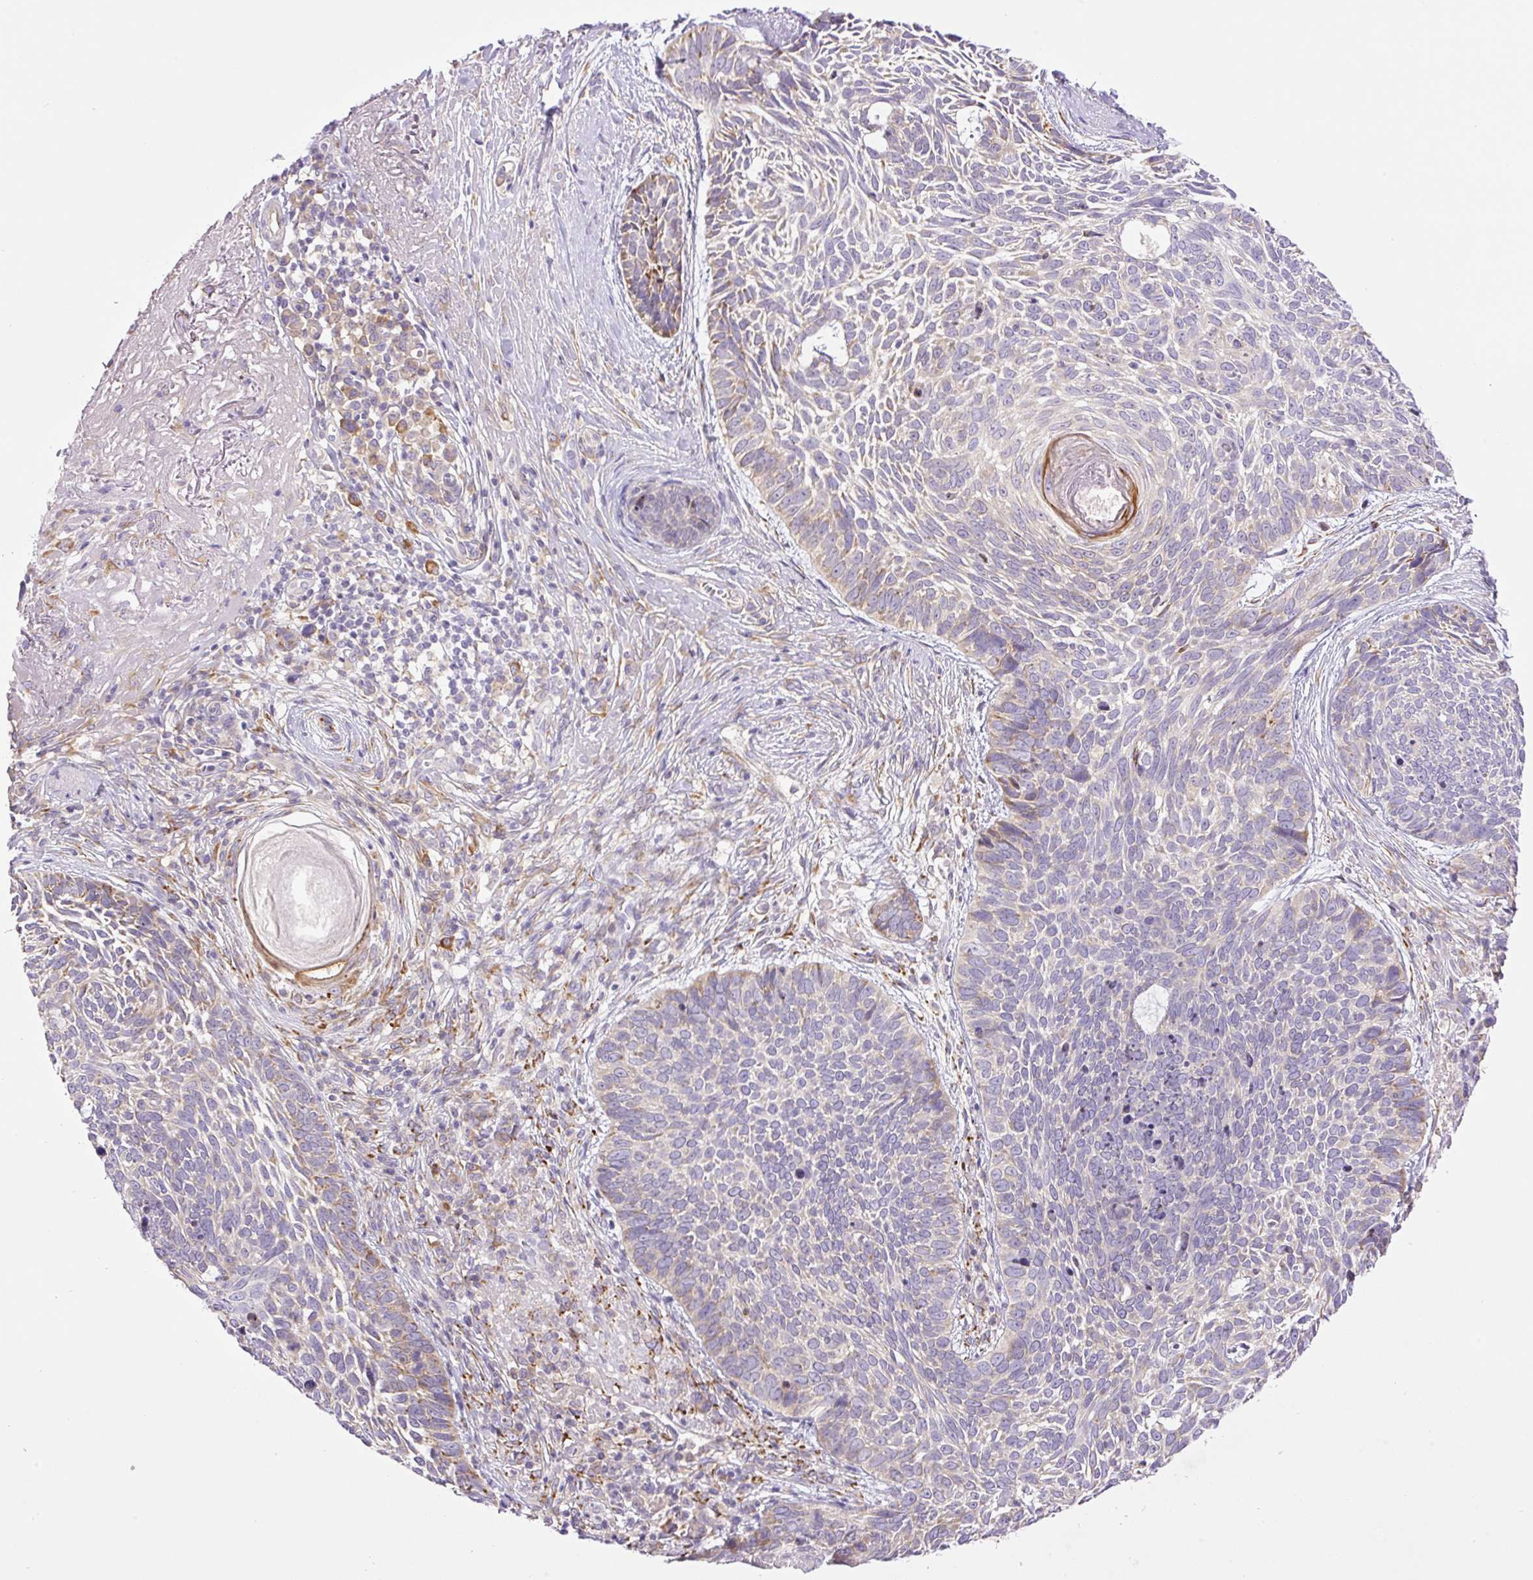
{"staining": {"intensity": "weak", "quantity": "<25%", "location": "cytoplasmic/membranous"}, "tissue": "skin cancer", "cell_type": "Tumor cells", "image_type": "cancer", "snomed": [{"axis": "morphology", "description": "Basal cell carcinoma"}, {"axis": "topography", "description": "Skin"}, {"axis": "topography", "description": "Skin of face"}], "caption": "Immunohistochemistry (IHC) image of human basal cell carcinoma (skin) stained for a protein (brown), which reveals no expression in tumor cells. The staining was performed using DAB (3,3'-diaminobenzidine) to visualize the protein expression in brown, while the nuclei were stained in blue with hematoxylin (Magnification: 20x).", "gene": "POFUT1", "patient": {"sex": "female", "age": 95}}